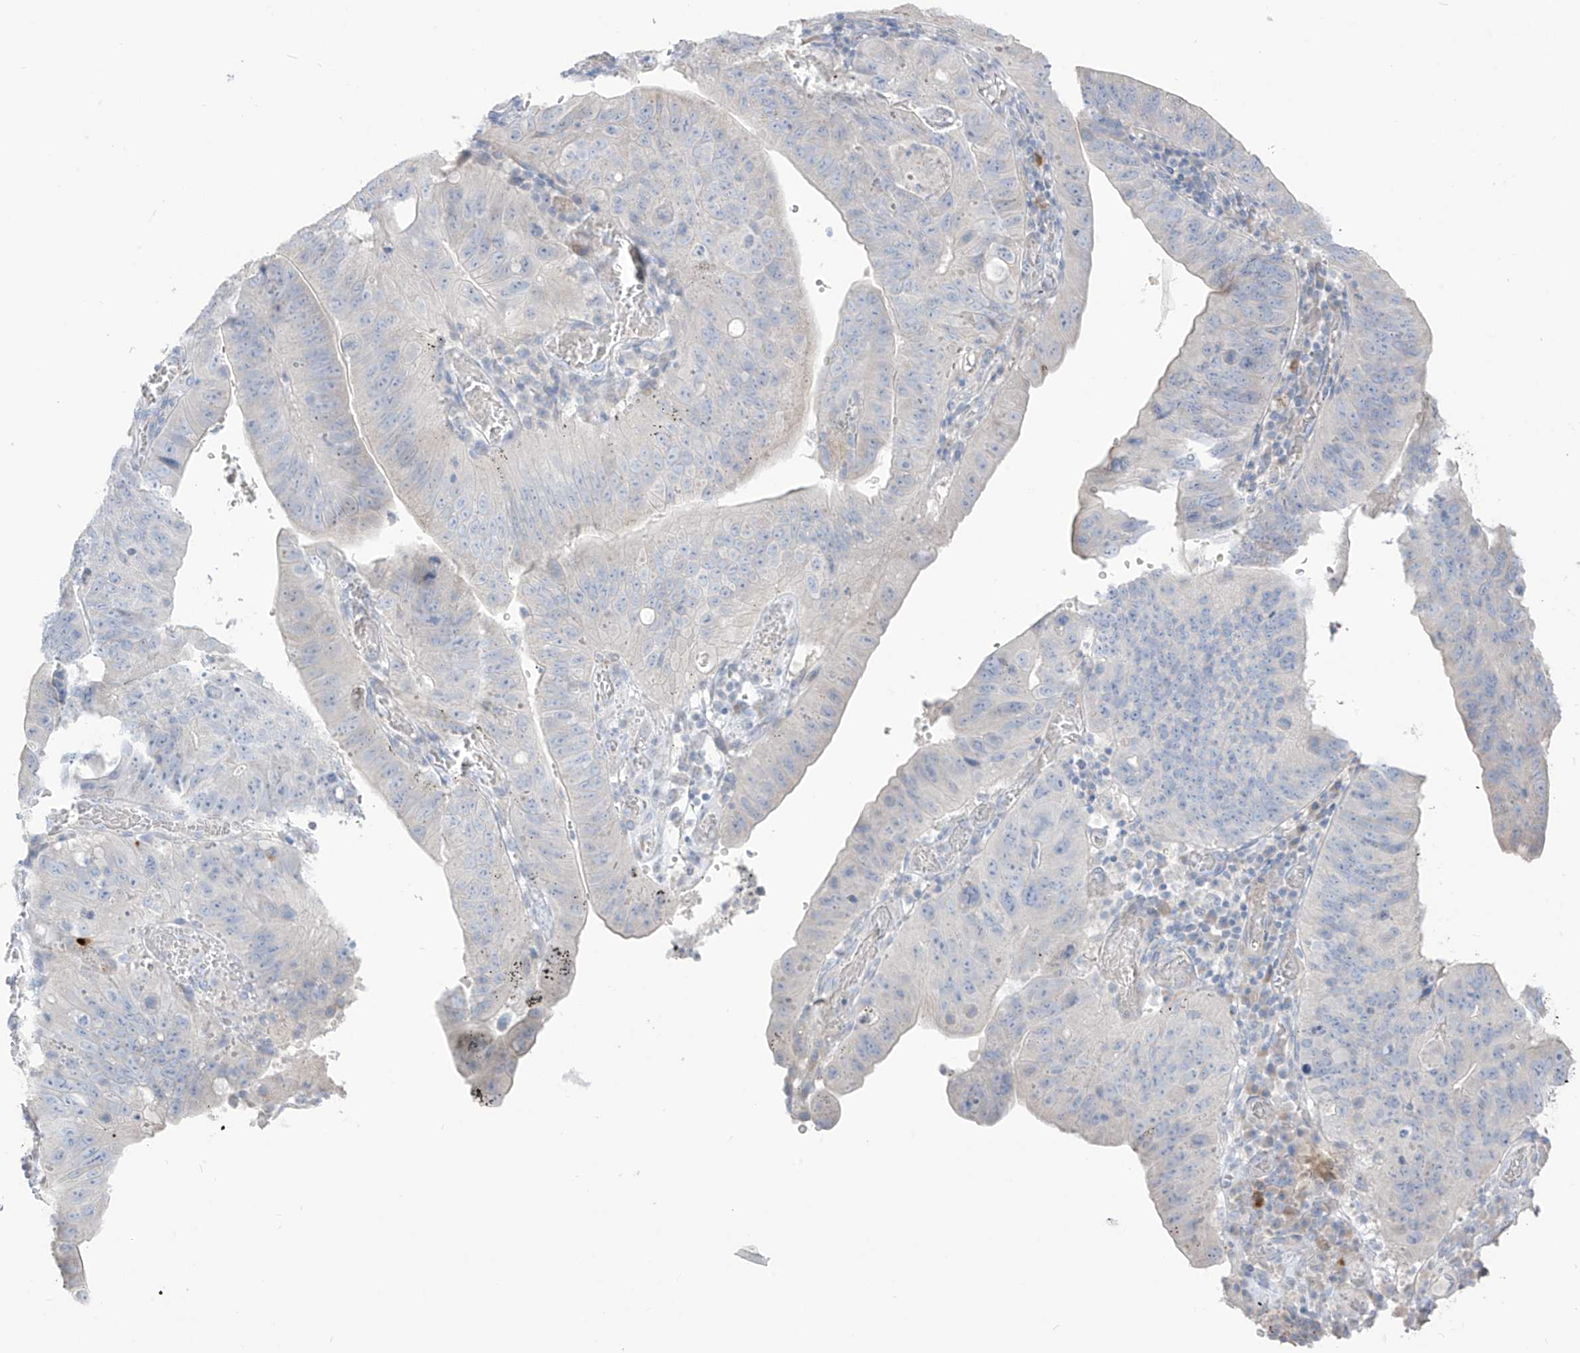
{"staining": {"intensity": "negative", "quantity": "none", "location": "none"}, "tissue": "stomach cancer", "cell_type": "Tumor cells", "image_type": "cancer", "snomed": [{"axis": "morphology", "description": "Adenocarcinoma, NOS"}, {"axis": "topography", "description": "Stomach"}], "caption": "DAB (3,3'-diaminobenzidine) immunohistochemical staining of adenocarcinoma (stomach) reveals no significant staining in tumor cells.", "gene": "ASPRV1", "patient": {"sex": "female", "age": 59}}